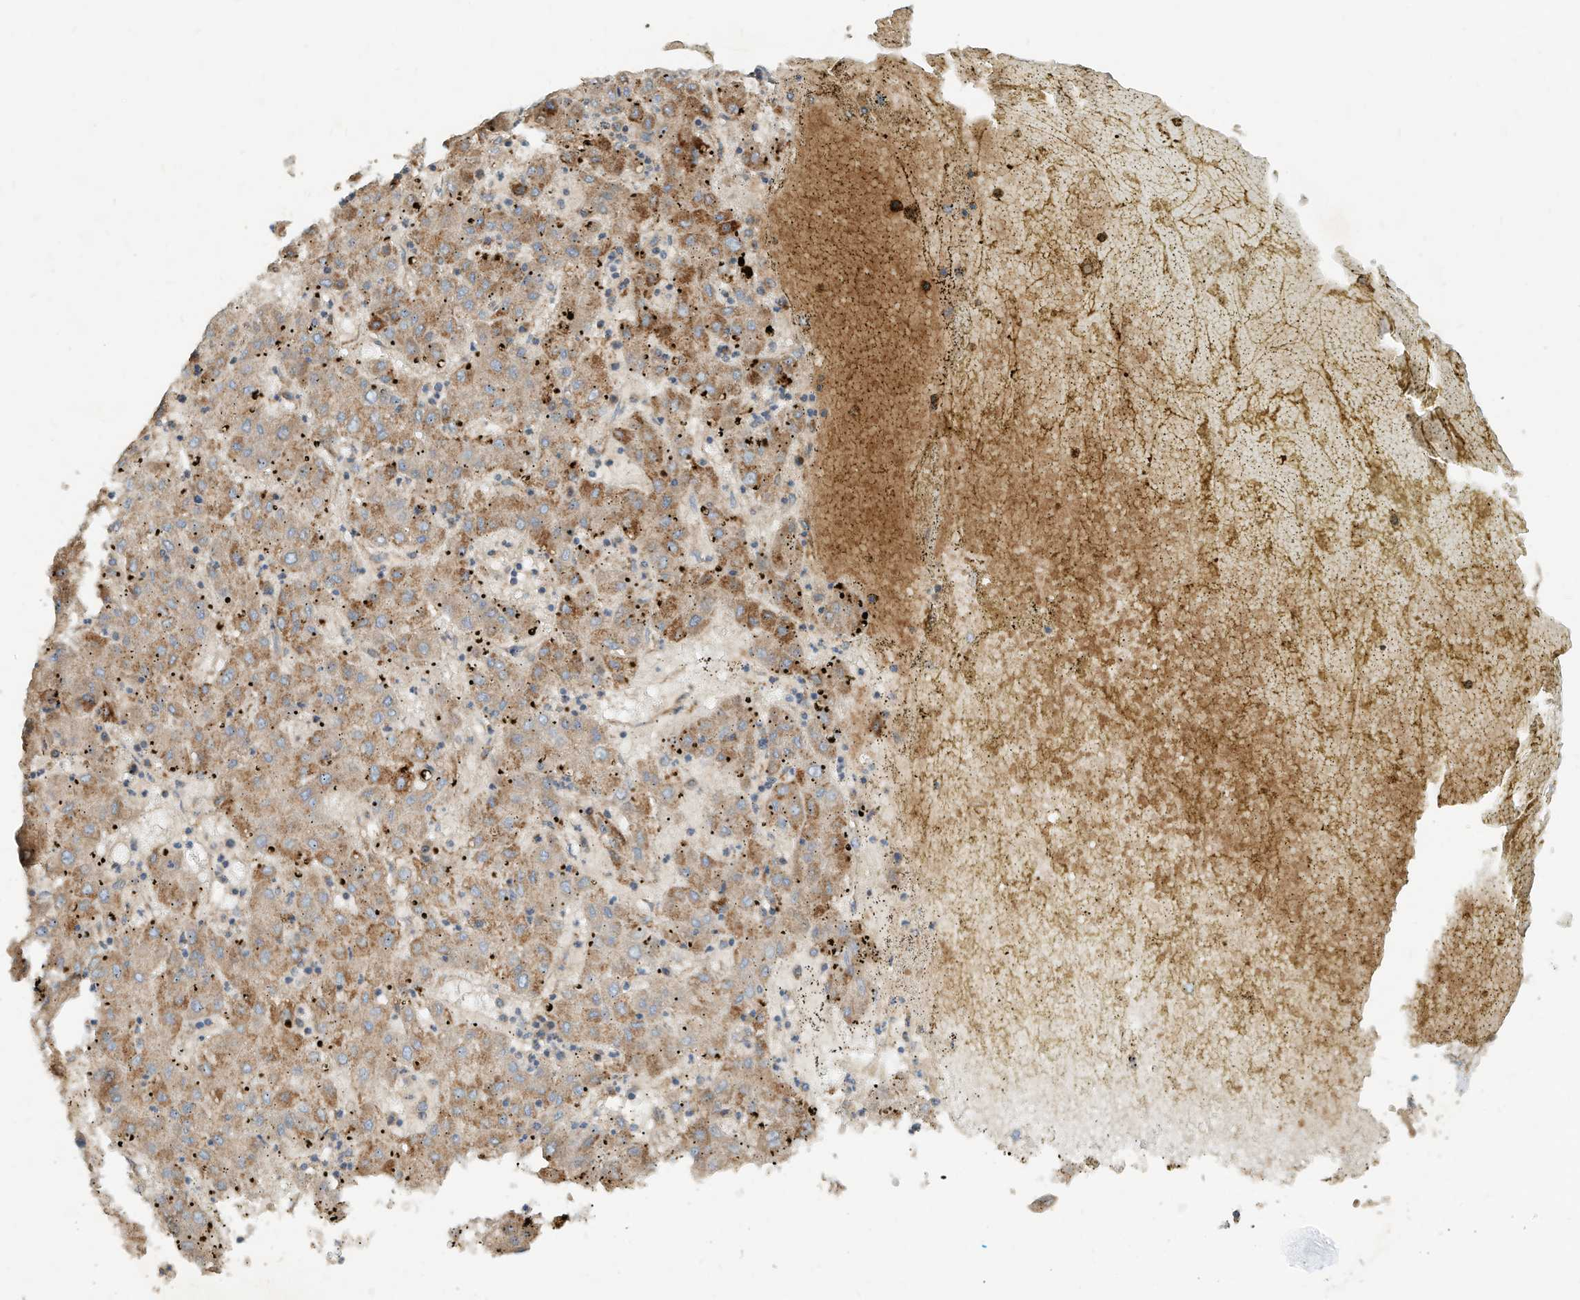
{"staining": {"intensity": "moderate", "quantity": ">75%", "location": "cytoplasmic/membranous"}, "tissue": "liver cancer", "cell_type": "Tumor cells", "image_type": "cancer", "snomed": [{"axis": "morphology", "description": "Carcinoma, Hepatocellular, NOS"}, {"axis": "topography", "description": "Liver"}], "caption": "The micrograph displays staining of liver cancer, revealing moderate cytoplasmic/membranous protein staining (brown color) within tumor cells.", "gene": "CPAMD8", "patient": {"sex": "male", "age": 72}}